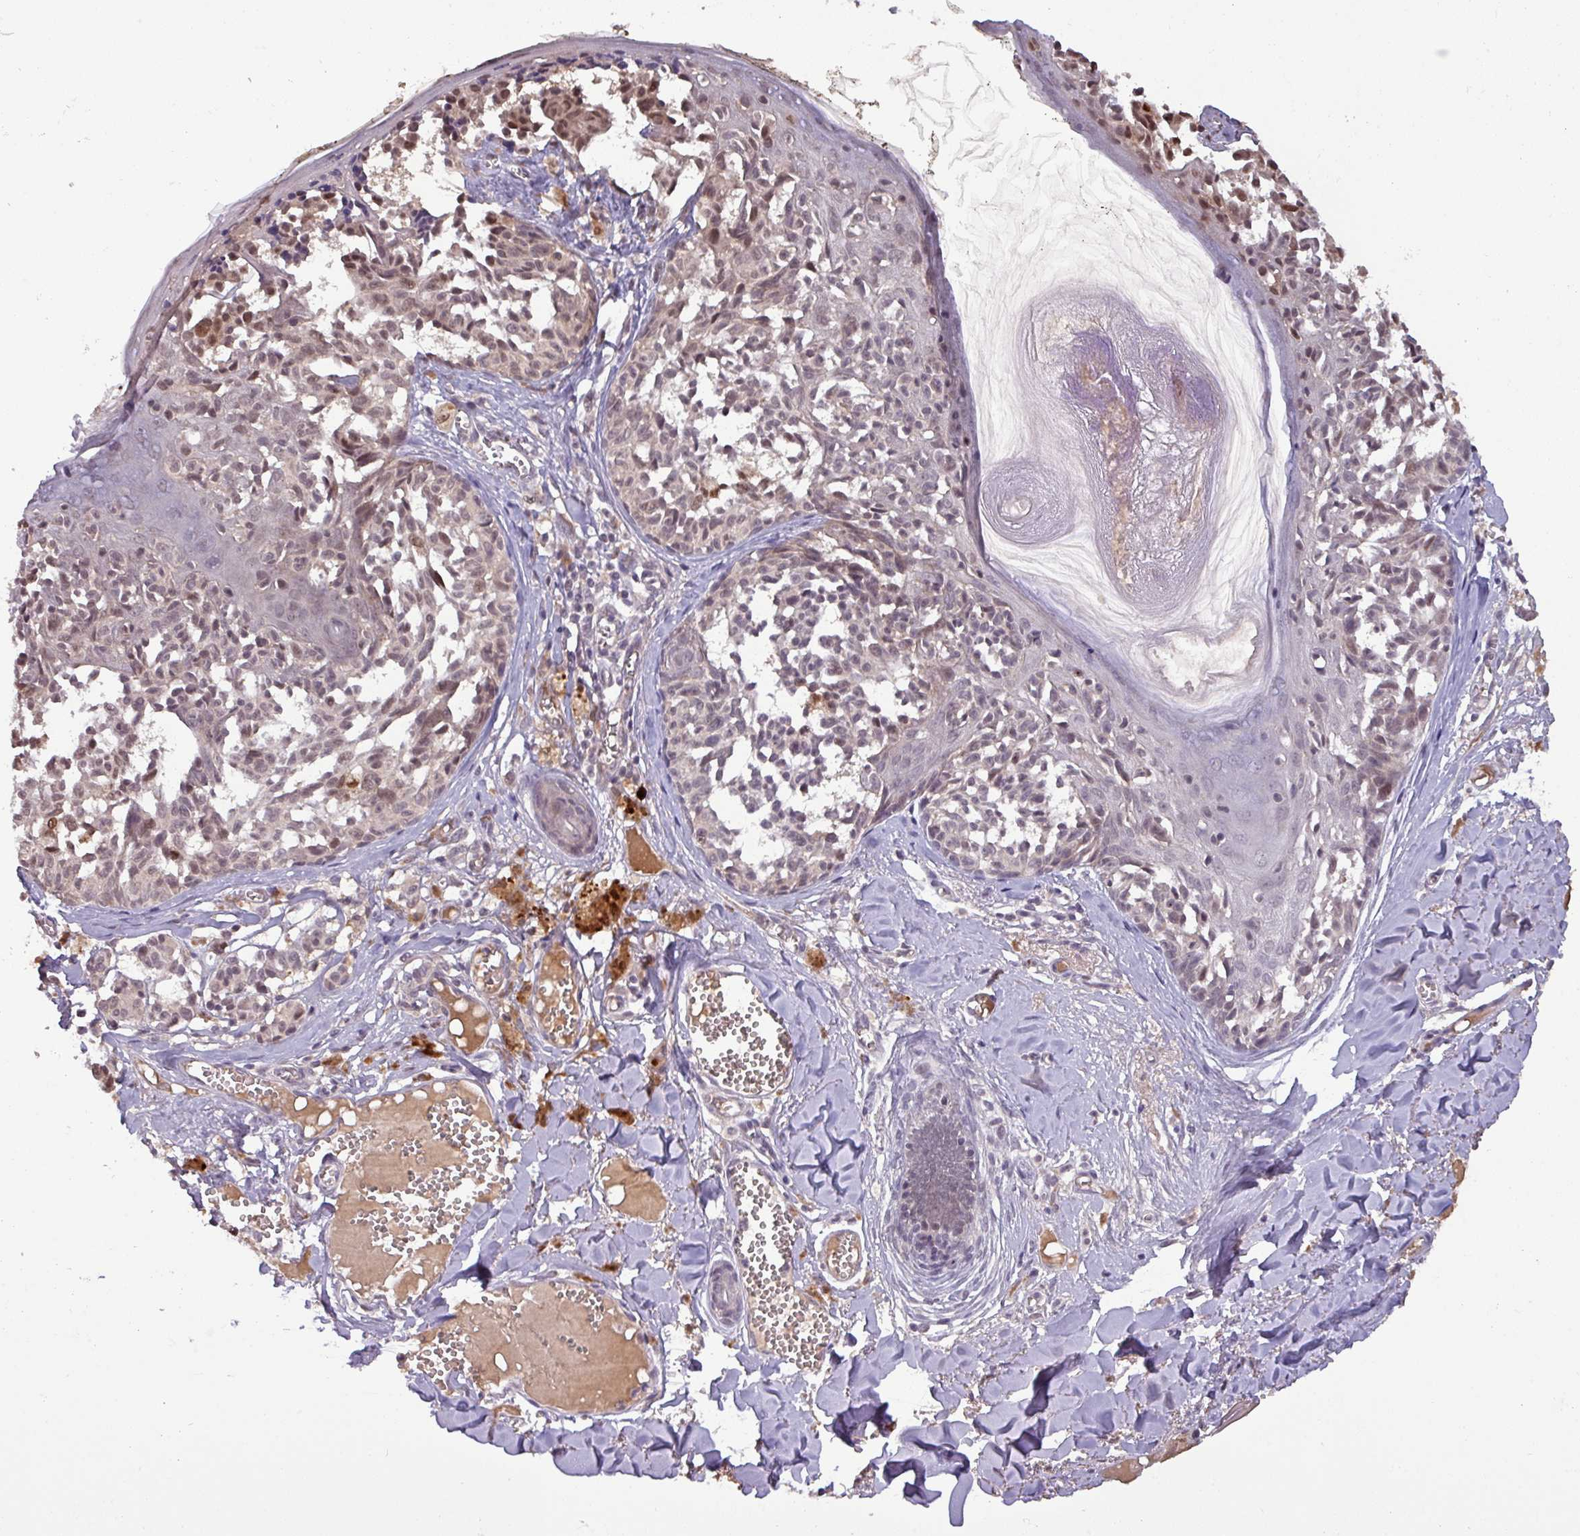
{"staining": {"intensity": "moderate", "quantity": "<25%", "location": "nuclear"}, "tissue": "melanoma", "cell_type": "Tumor cells", "image_type": "cancer", "snomed": [{"axis": "morphology", "description": "Malignant melanoma, NOS"}, {"axis": "topography", "description": "Skin"}], "caption": "The immunohistochemical stain labels moderate nuclear positivity in tumor cells of malignant melanoma tissue.", "gene": "NOB1", "patient": {"sex": "female", "age": 43}}